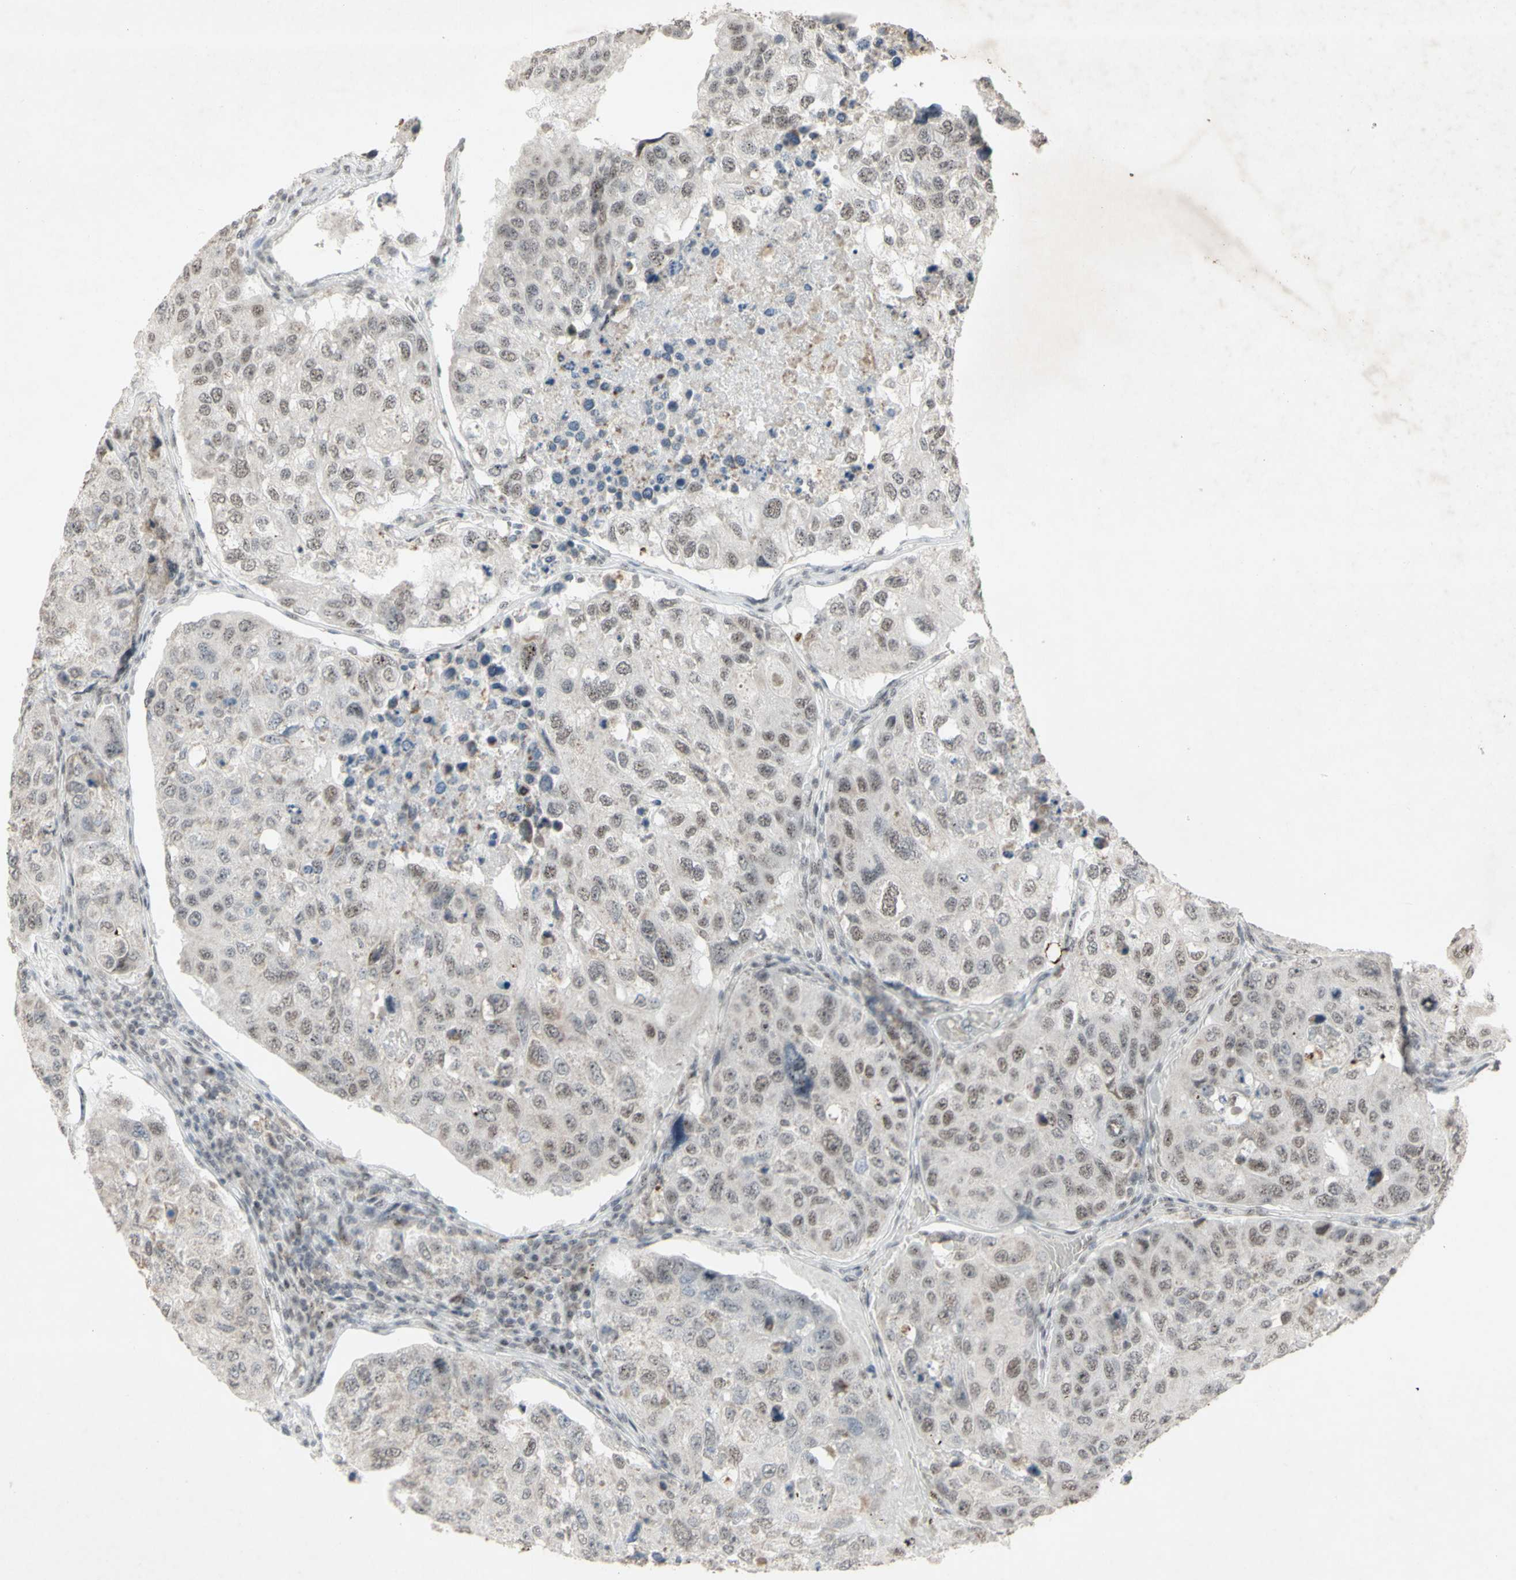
{"staining": {"intensity": "moderate", "quantity": "25%-75%", "location": "nuclear"}, "tissue": "urothelial cancer", "cell_type": "Tumor cells", "image_type": "cancer", "snomed": [{"axis": "morphology", "description": "Urothelial carcinoma, High grade"}, {"axis": "topography", "description": "Lymph node"}, {"axis": "topography", "description": "Urinary bladder"}], "caption": "The photomicrograph shows immunohistochemical staining of urothelial cancer. There is moderate nuclear staining is present in approximately 25%-75% of tumor cells. (DAB (3,3'-diaminobenzidine) IHC with brightfield microscopy, high magnification).", "gene": "CENPB", "patient": {"sex": "male", "age": 51}}